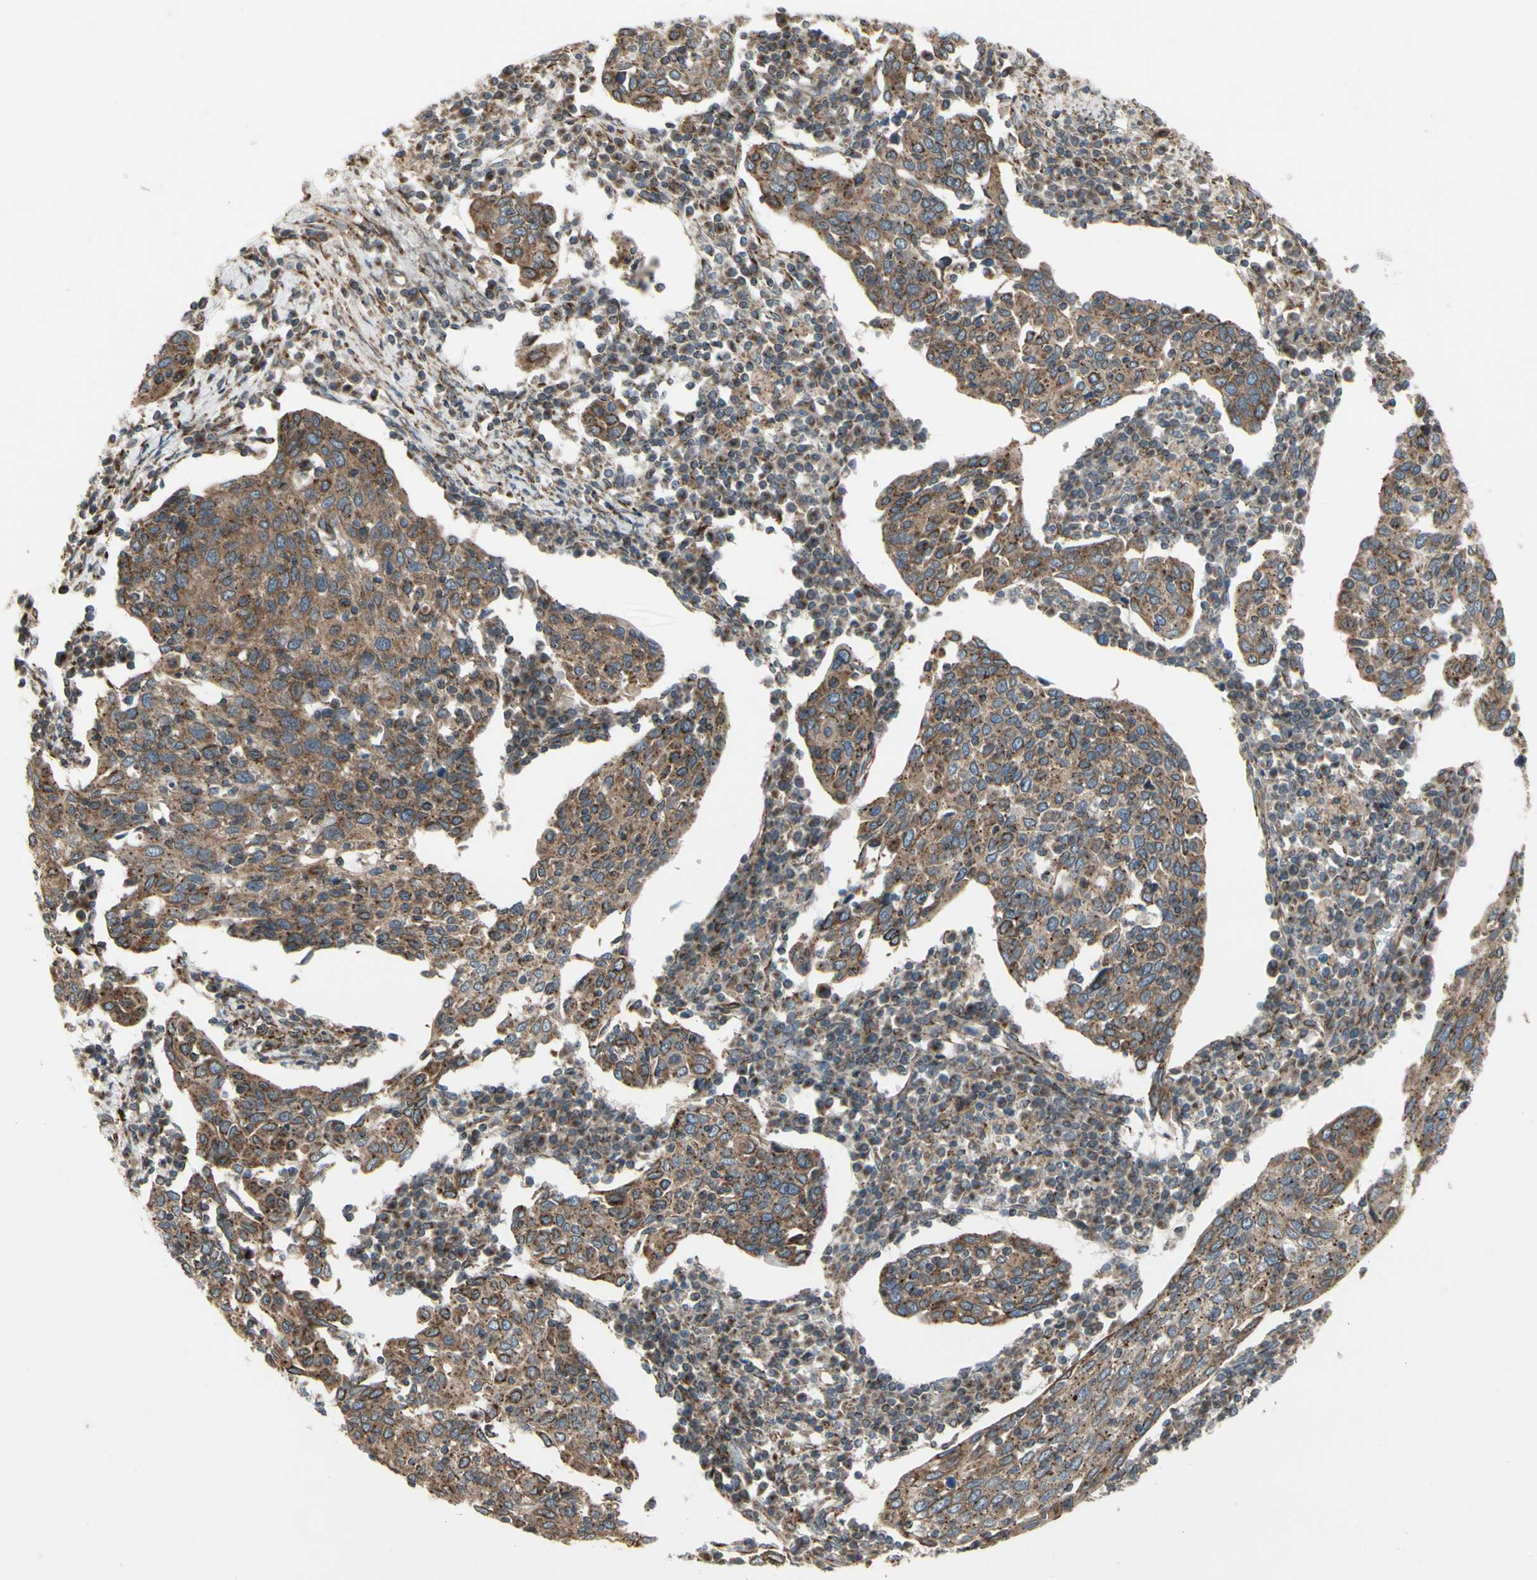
{"staining": {"intensity": "moderate", "quantity": ">75%", "location": "cytoplasmic/membranous"}, "tissue": "cervical cancer", "cell_type": "Tumor cells", "image_type": "cancer", "snomed": [{"axis": "morphology", "description": "Squamous cell carcinoma, NOS"}, {"axis": "topography", "description": "Cervix"}], "caption": "IHC micrograph of neoplastic tissue: cervical cancer stained using immunohistochemistry displays medium levels of moderate protein expression localized specifically in the cytoplasmic/membranous of tumor cells, appearing as a cytoplasmic/membranous brown color.", "gene": "SLC39A9", "patient": {"sex": "female", "age": 40}}